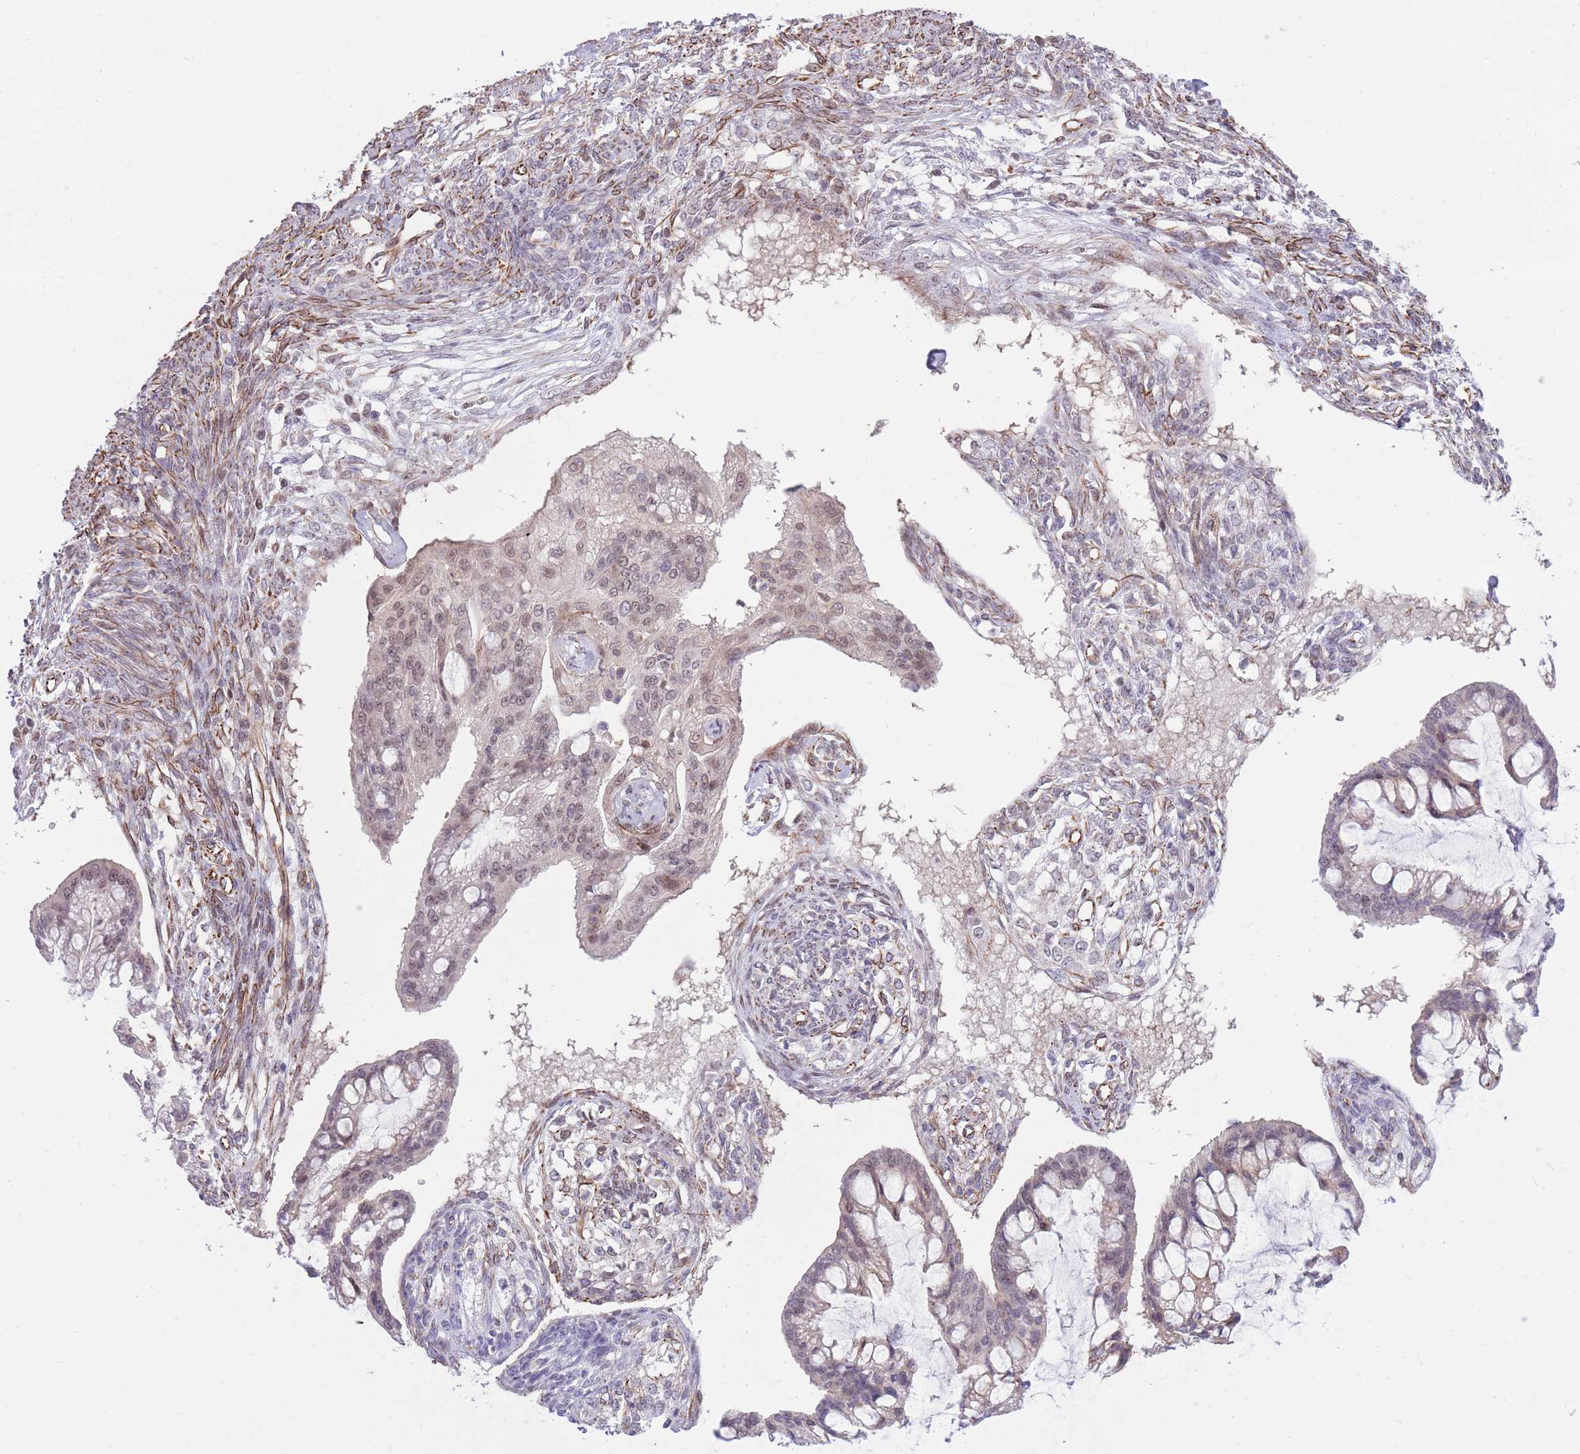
{"staining": {"intensity": "weak", "quantity": "25%-75%", "location": "nuclear"}, "tissue": "ovarian cancer", "cell_type": "Tumor cells", "image_type": "cancer", "snomed": [{"axis": "morphology", "description": "Cystadenocarcinoma, mucinous, NOS"}, {"axis": "topography", "description": "Ovary"}], "caption": "This is a photomicrograph of immunohistochemistry (IHC) staining of ovarian cancer, which shows weak staining in the nuclear of tumor cells.", "gene": "ELL", "patient": {"sex": "female", "age": 73}}